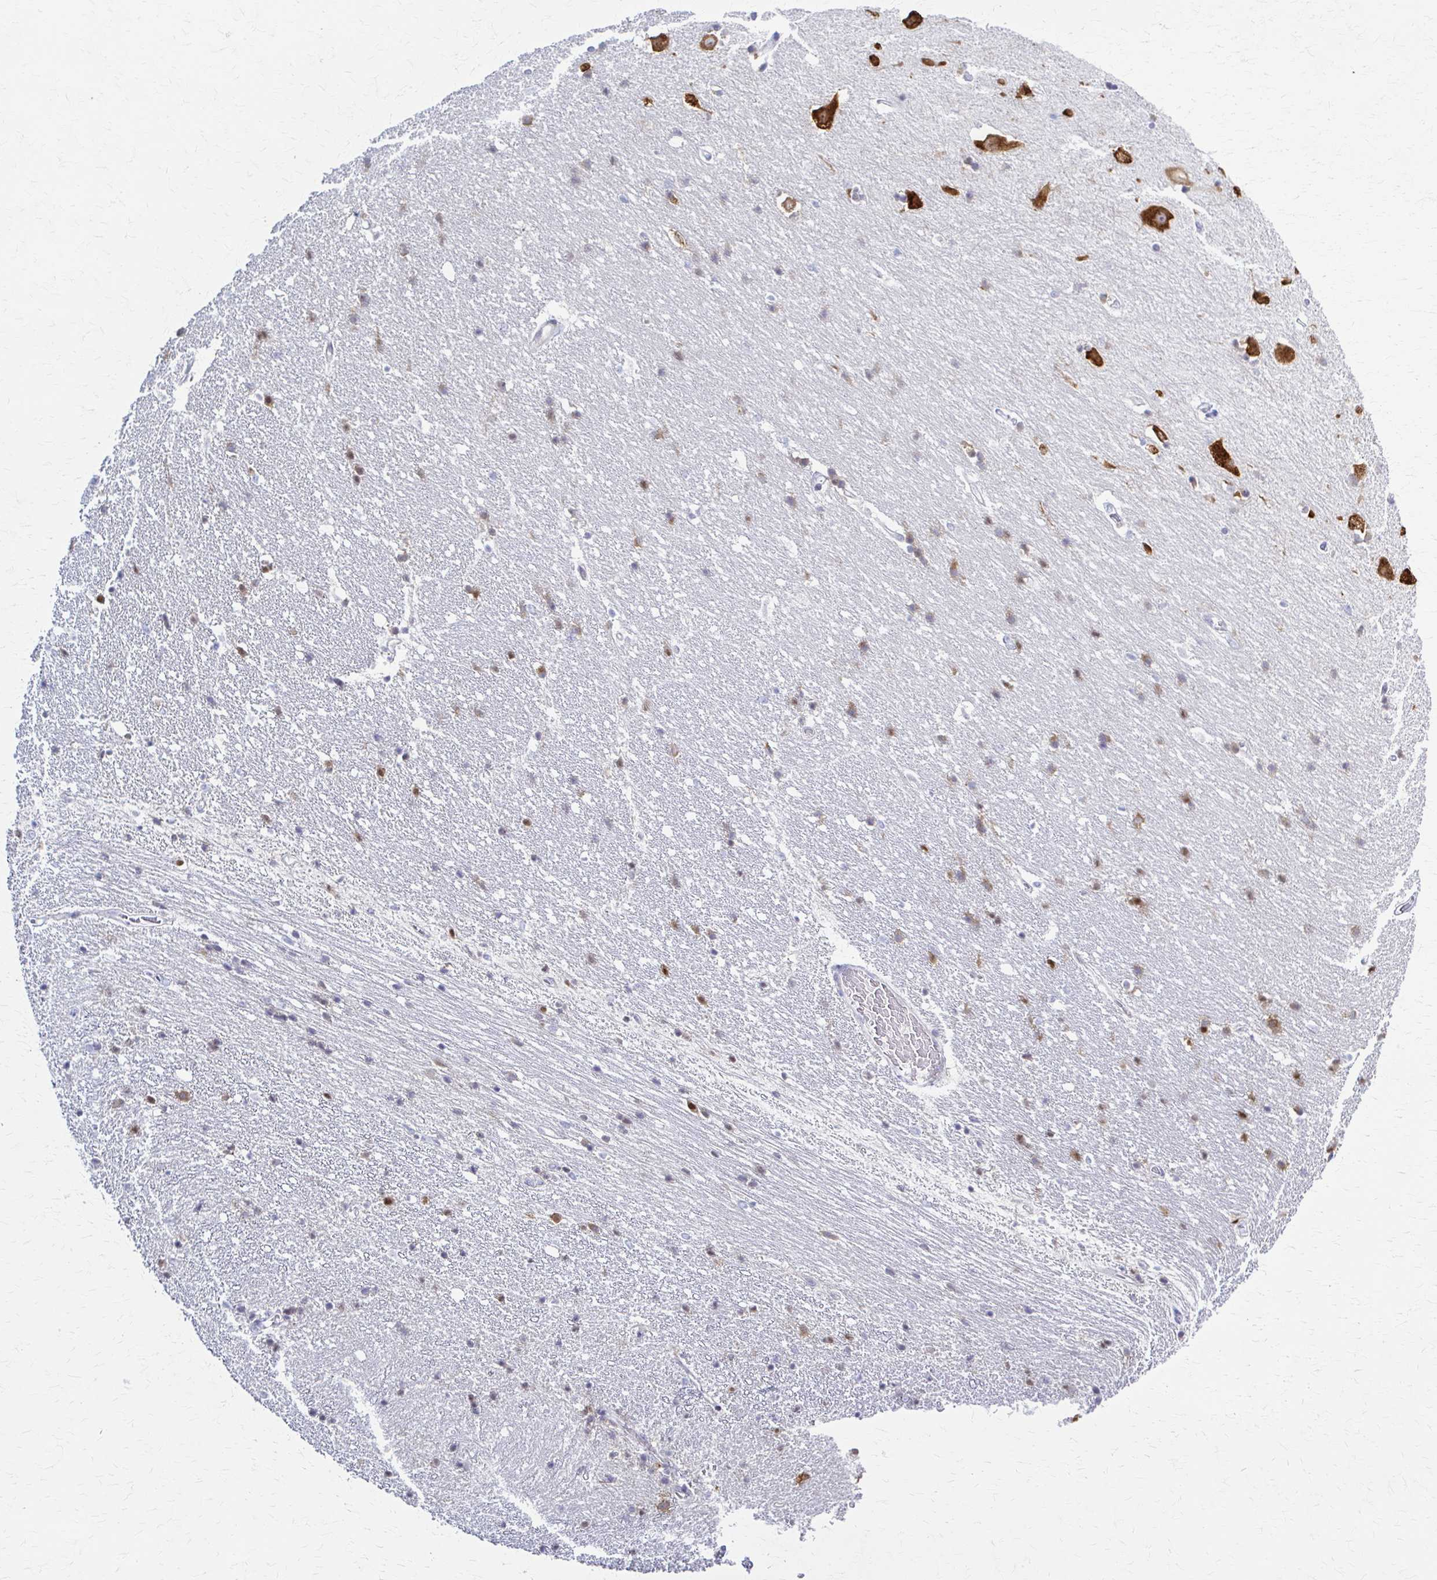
{"staining": {"intensity": "moderate", "quantity": "<25%", "location": "cytoplasmic/membranous"}, "tissue": "hippocampus", "cell_type": "Glial cells", "image_type": "normal", "snomed": [{"axis": "morphology", "description": "Normal tissue, NOS"}, {"axis": "topography", "description": "Hippocampus"}], "caption": "Immunohistochemistry (DAB (3,3'-diaminobenzidine)) staining of benign human hippocampus demonstrates moderate cytoplasmic/membranous protein positivity in approximately <25% of glial cells. (IHC, brightfield microscopy, high magnification).", "gene": "PRKRA", "patient": {"sex": "male", "age": 63}}